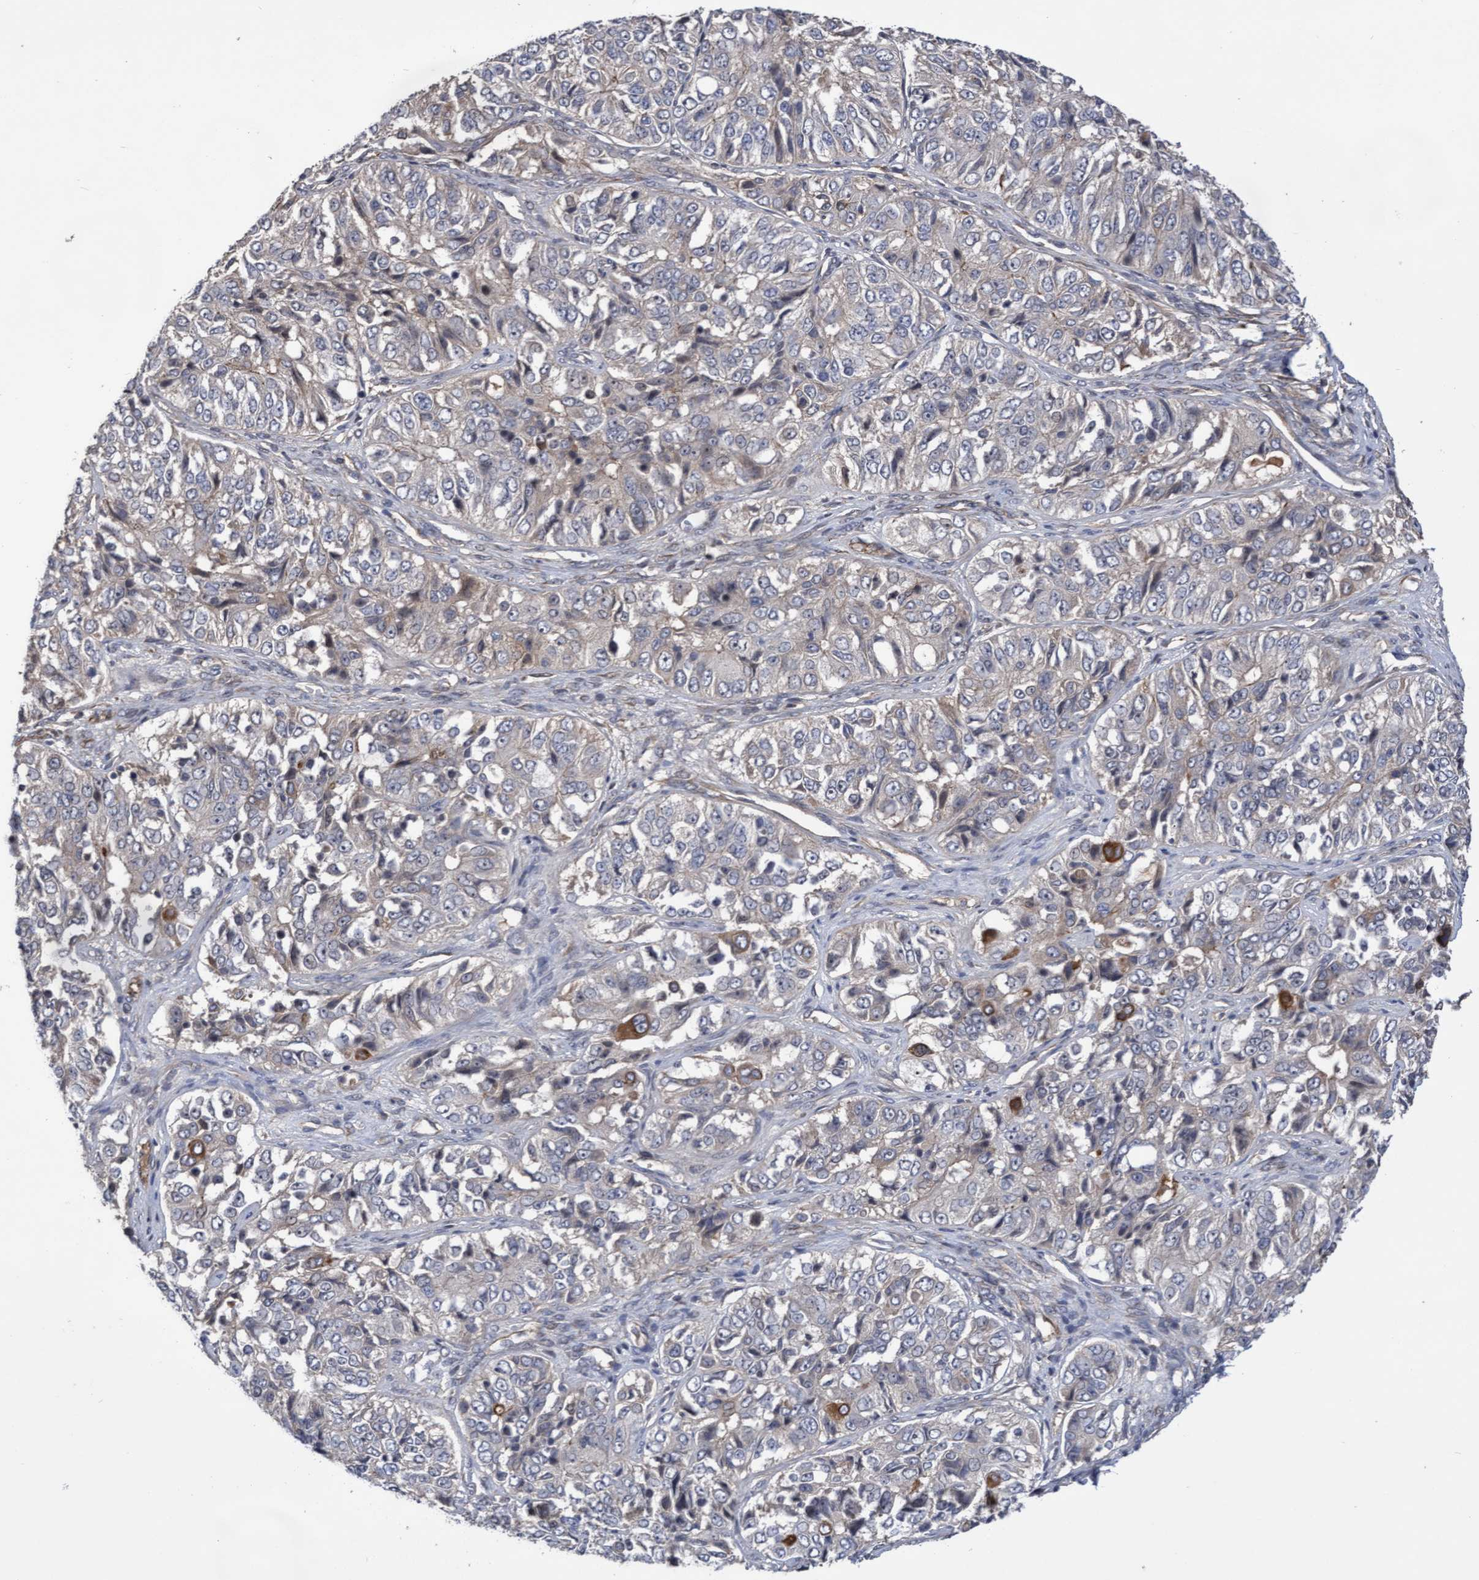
{"staining": {"intensity": "negative", "quantity": "none", "location": "none"}, "tissue": "ovarian cancer", "cell_type": "Tumor cells", "image_type": "cancer", "snomed": [{"axis": "morphology", "description": "Carcinoma, endometroid"}, {"axis": "topography", "description": "Ovary"}], "caption": "A high-resolution micrograph shows immunohistochemistry staining of ovarian endometroid carcinoma, which displays no significant staining in tumor cells.", "gene": "COBL", "patient": {"sex": "female", "age": 51}}